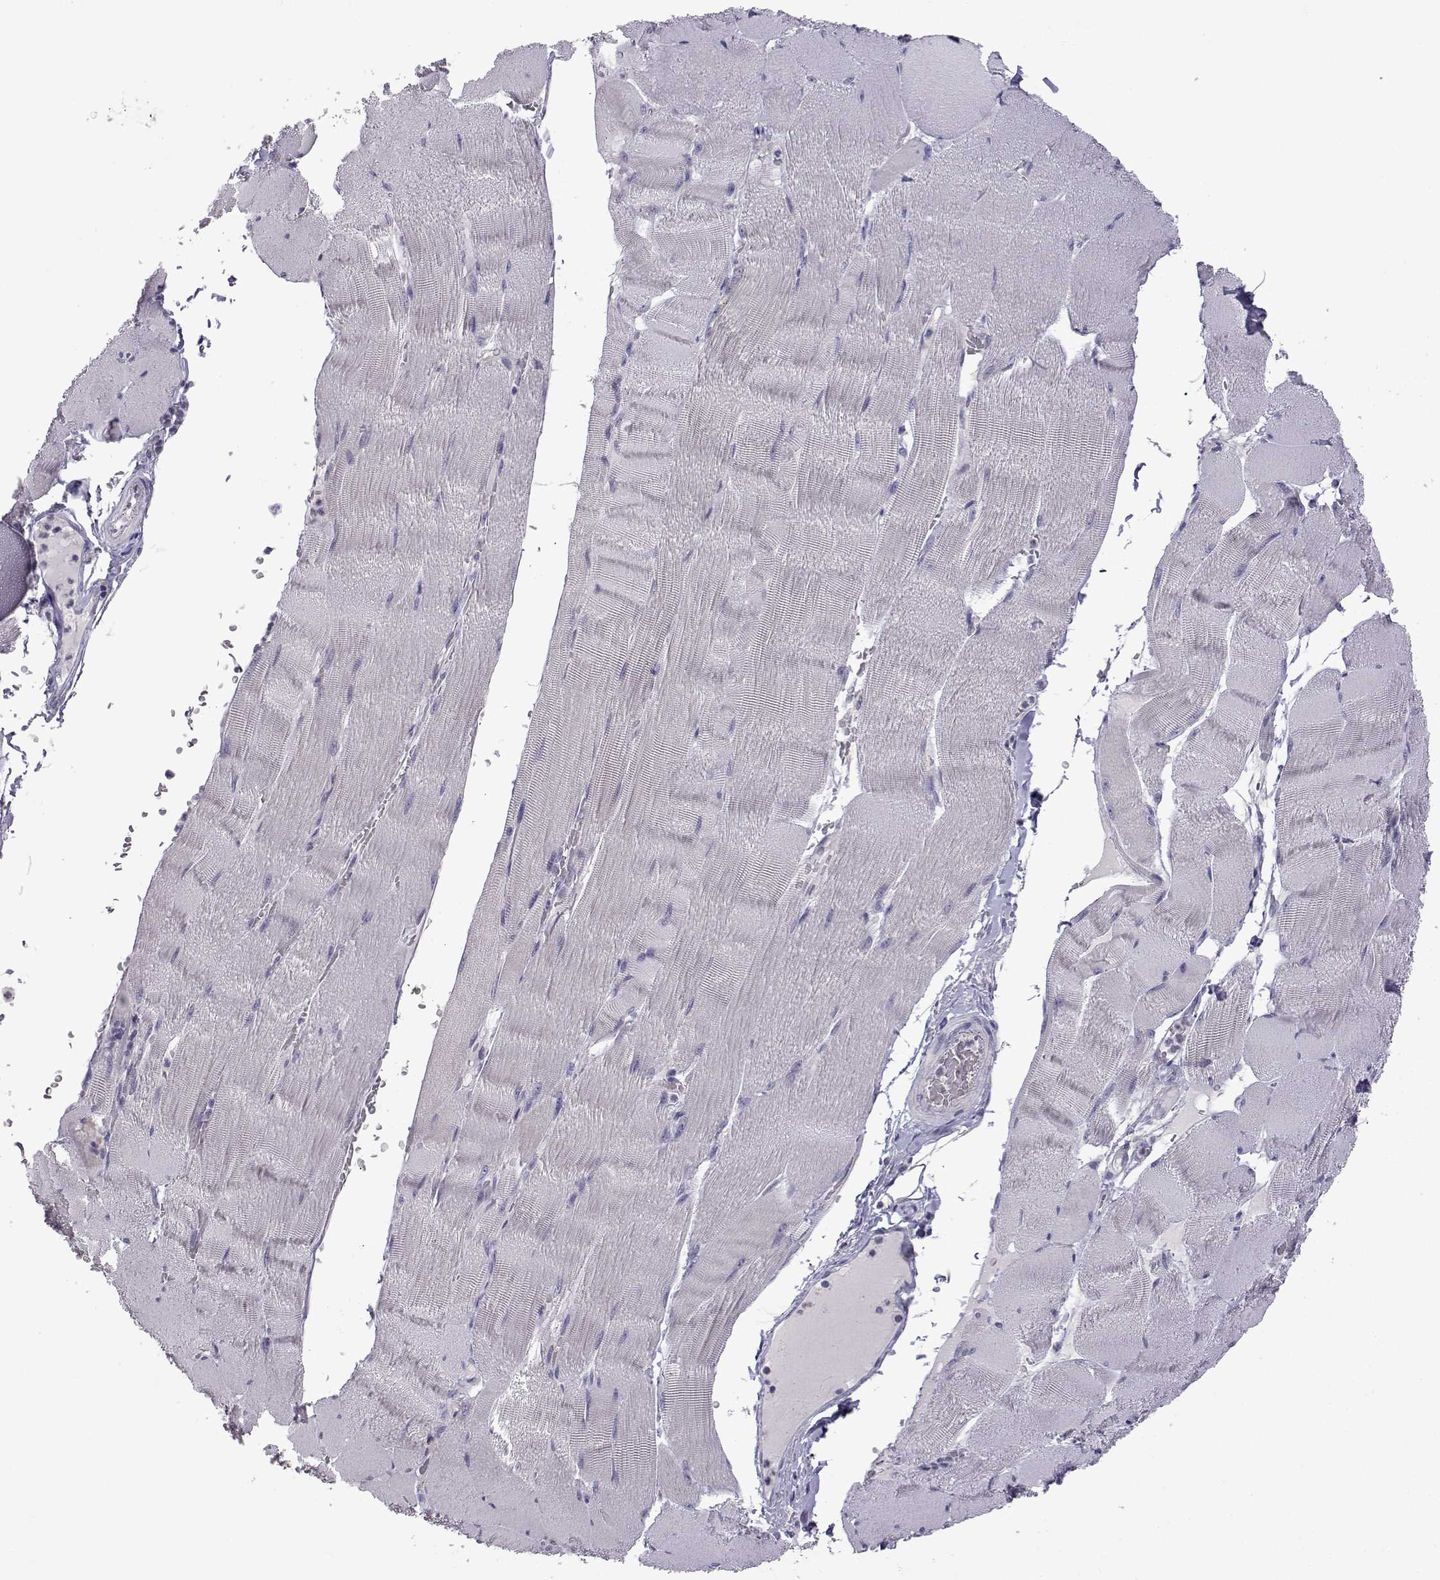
{"staining": {"intensity": "negative", "quantity": "none", "location": "none"}, "tissue": "skeletal muscle", "cell_type": "Myocytes", "image_type": "normal", "snomed": [{"axis": "morphology", "description": "Normal tissue, NOS"}, {"axis": "topography", "description": "Skeletal muscle"}], "caption": "This is an IHC histopathology image of benign human skeletal muscle. There is no staining in myocytes.", "gene": "VGF", "patient": {"sex": "male", "age": 56}}